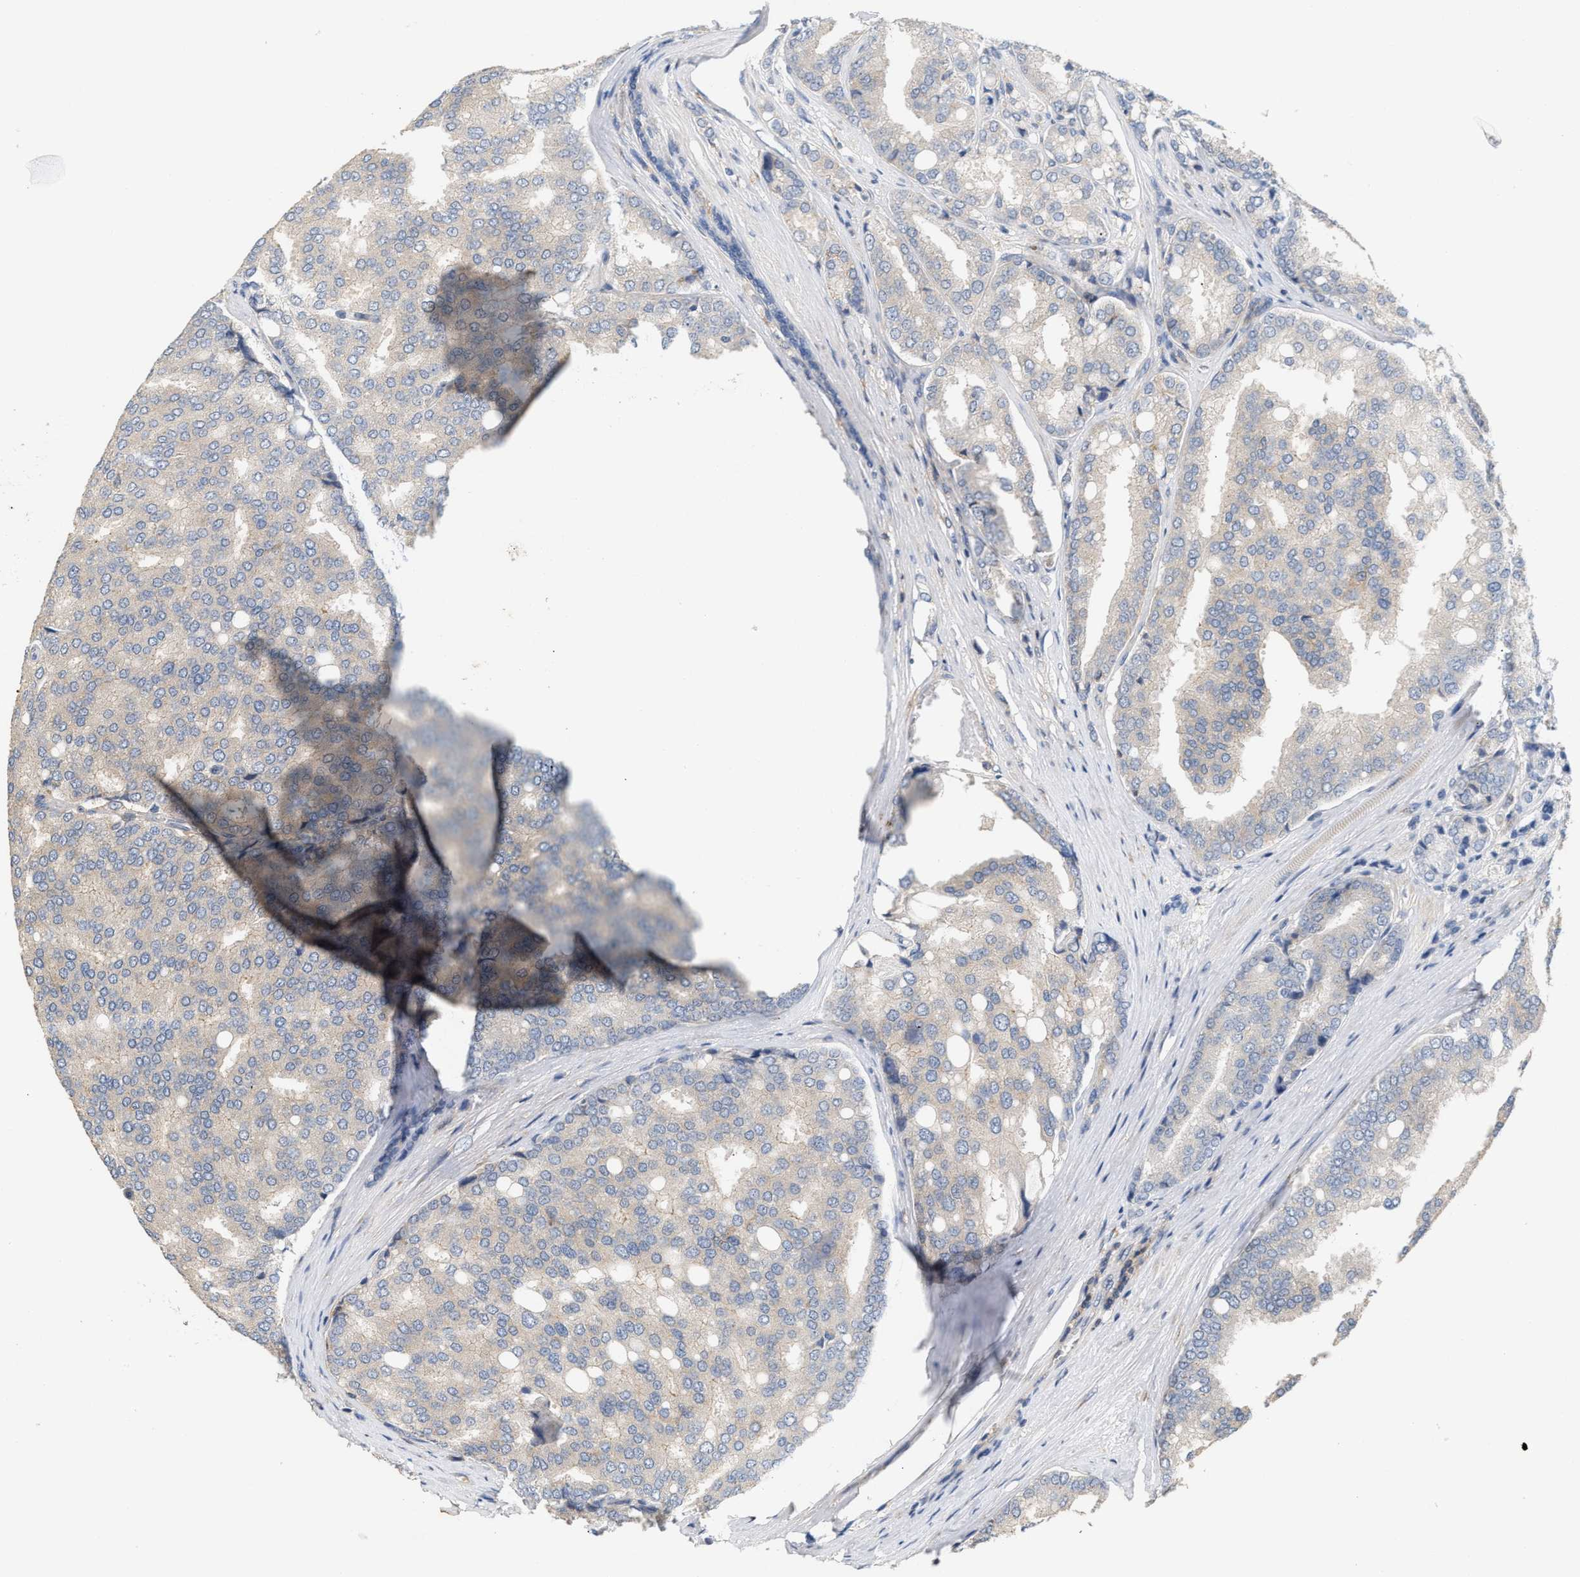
{"staining": {"intensity": "weak", "quantity": "<25%", "location": "cytoplasmic/membranous"}, "tissue": "prostate cancer", "cell_type": "Tumor cells", "image_type": "cancer", "snomed": [{"axis": "morphology", "description": "Adenocarcinoma, High grade"}, {"axis": "topography", "description": "Prostate"}], "caption": "Immunohistochemistry of human adenocarcinoma (high-grade) (prostate) reveals no expression in tumor cells.", "gene": "DBNL", "patient": {"sex": "male", "age": 50}}